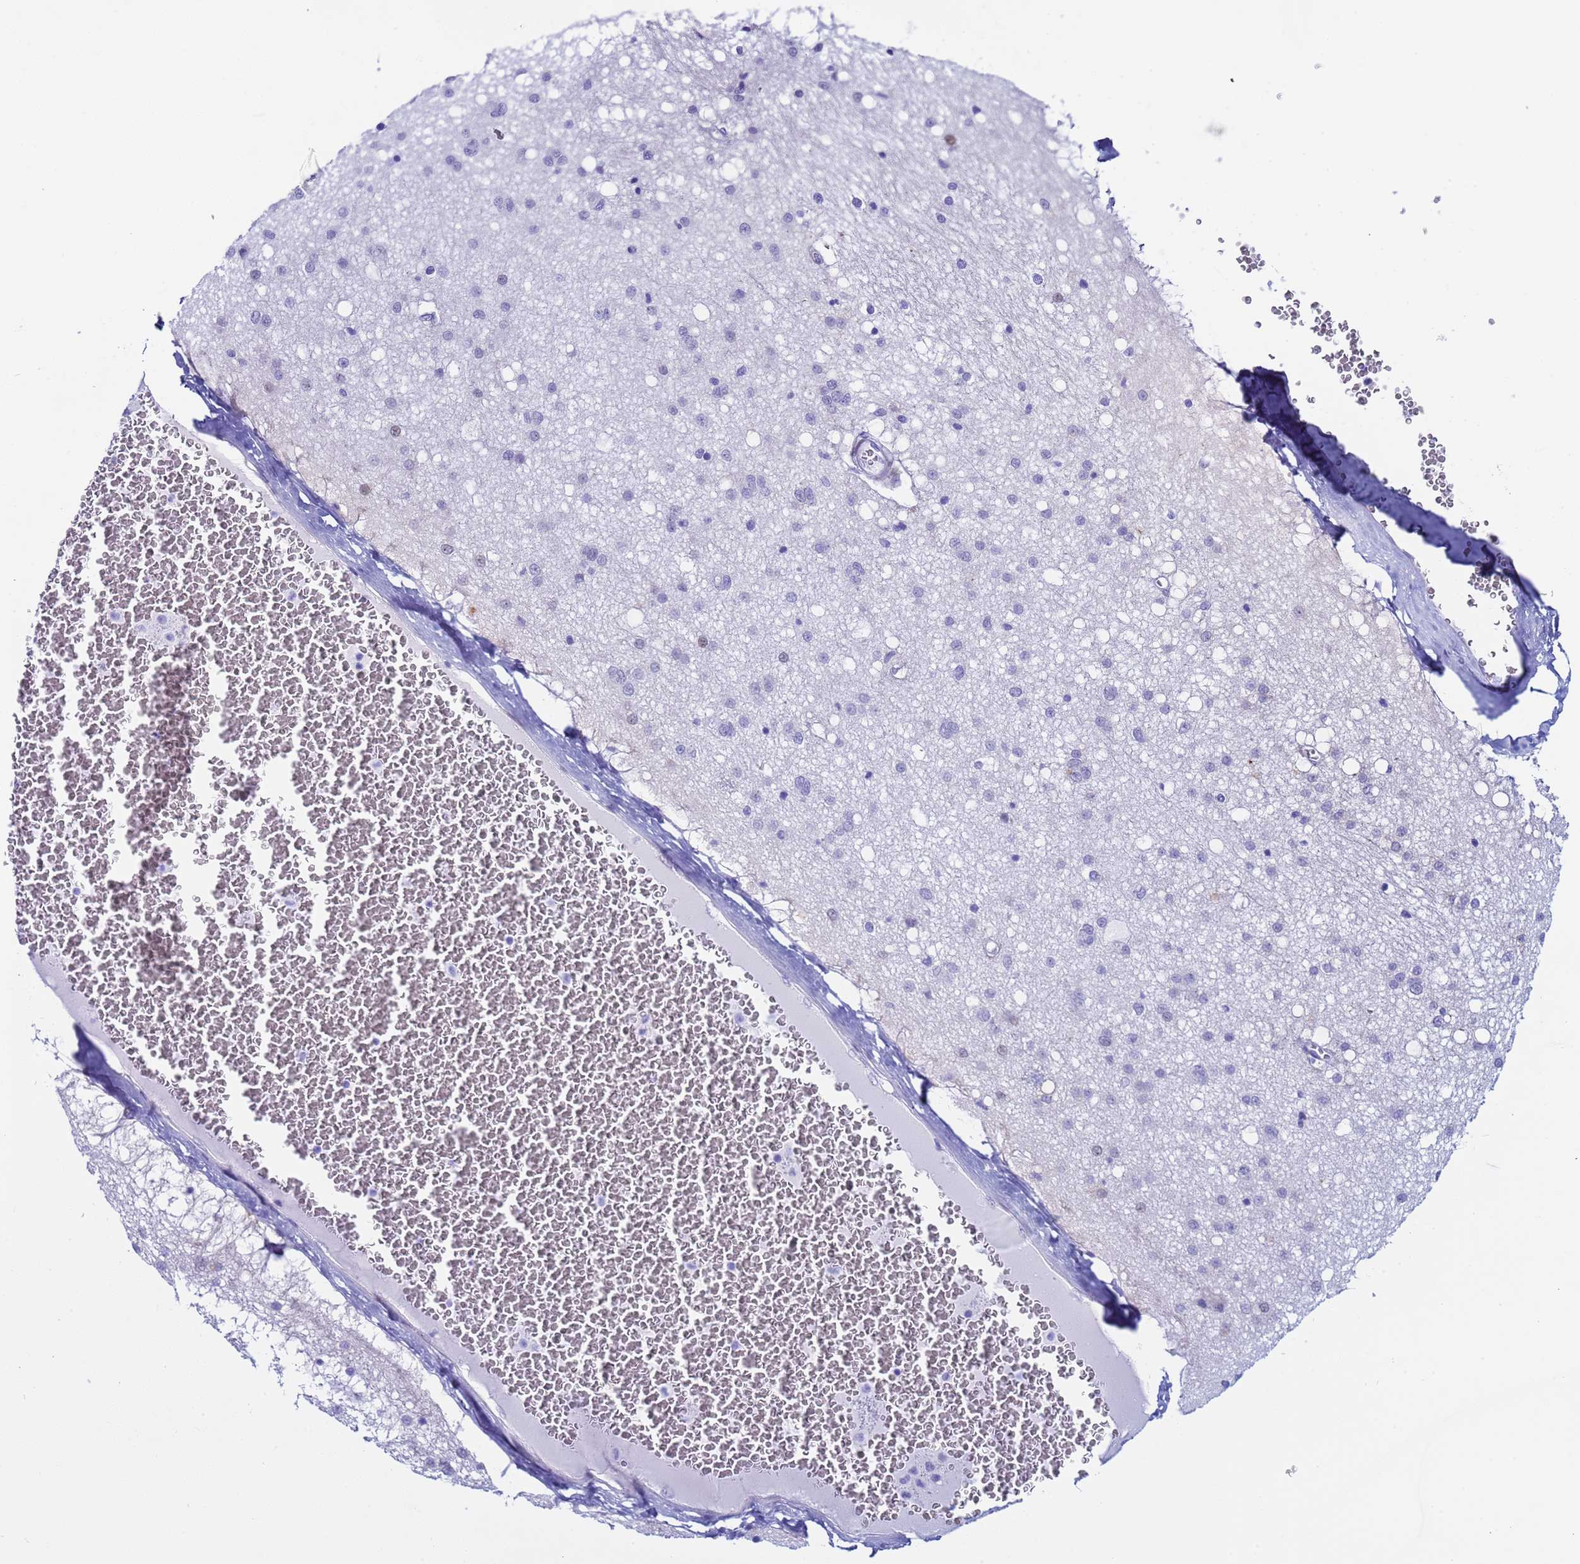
{"staining": {"intensity": "negative", "quantity": "none", "location": "none"}, "tissue": "caudate", "cell_type": "Glial cells", "image_type": "normal", "snomed": [{"axis": "morphology", "description": "Normal tissue, NOS"}, {"axis": "topography", "description": "Lateral ventricle wall"}], "caption": "Immunohistochemical staining of unremarkable caudate demonstrates no significant staining in glial cells.", "gene": "POP5", "patient": {"sex": "male", "age": 37}}